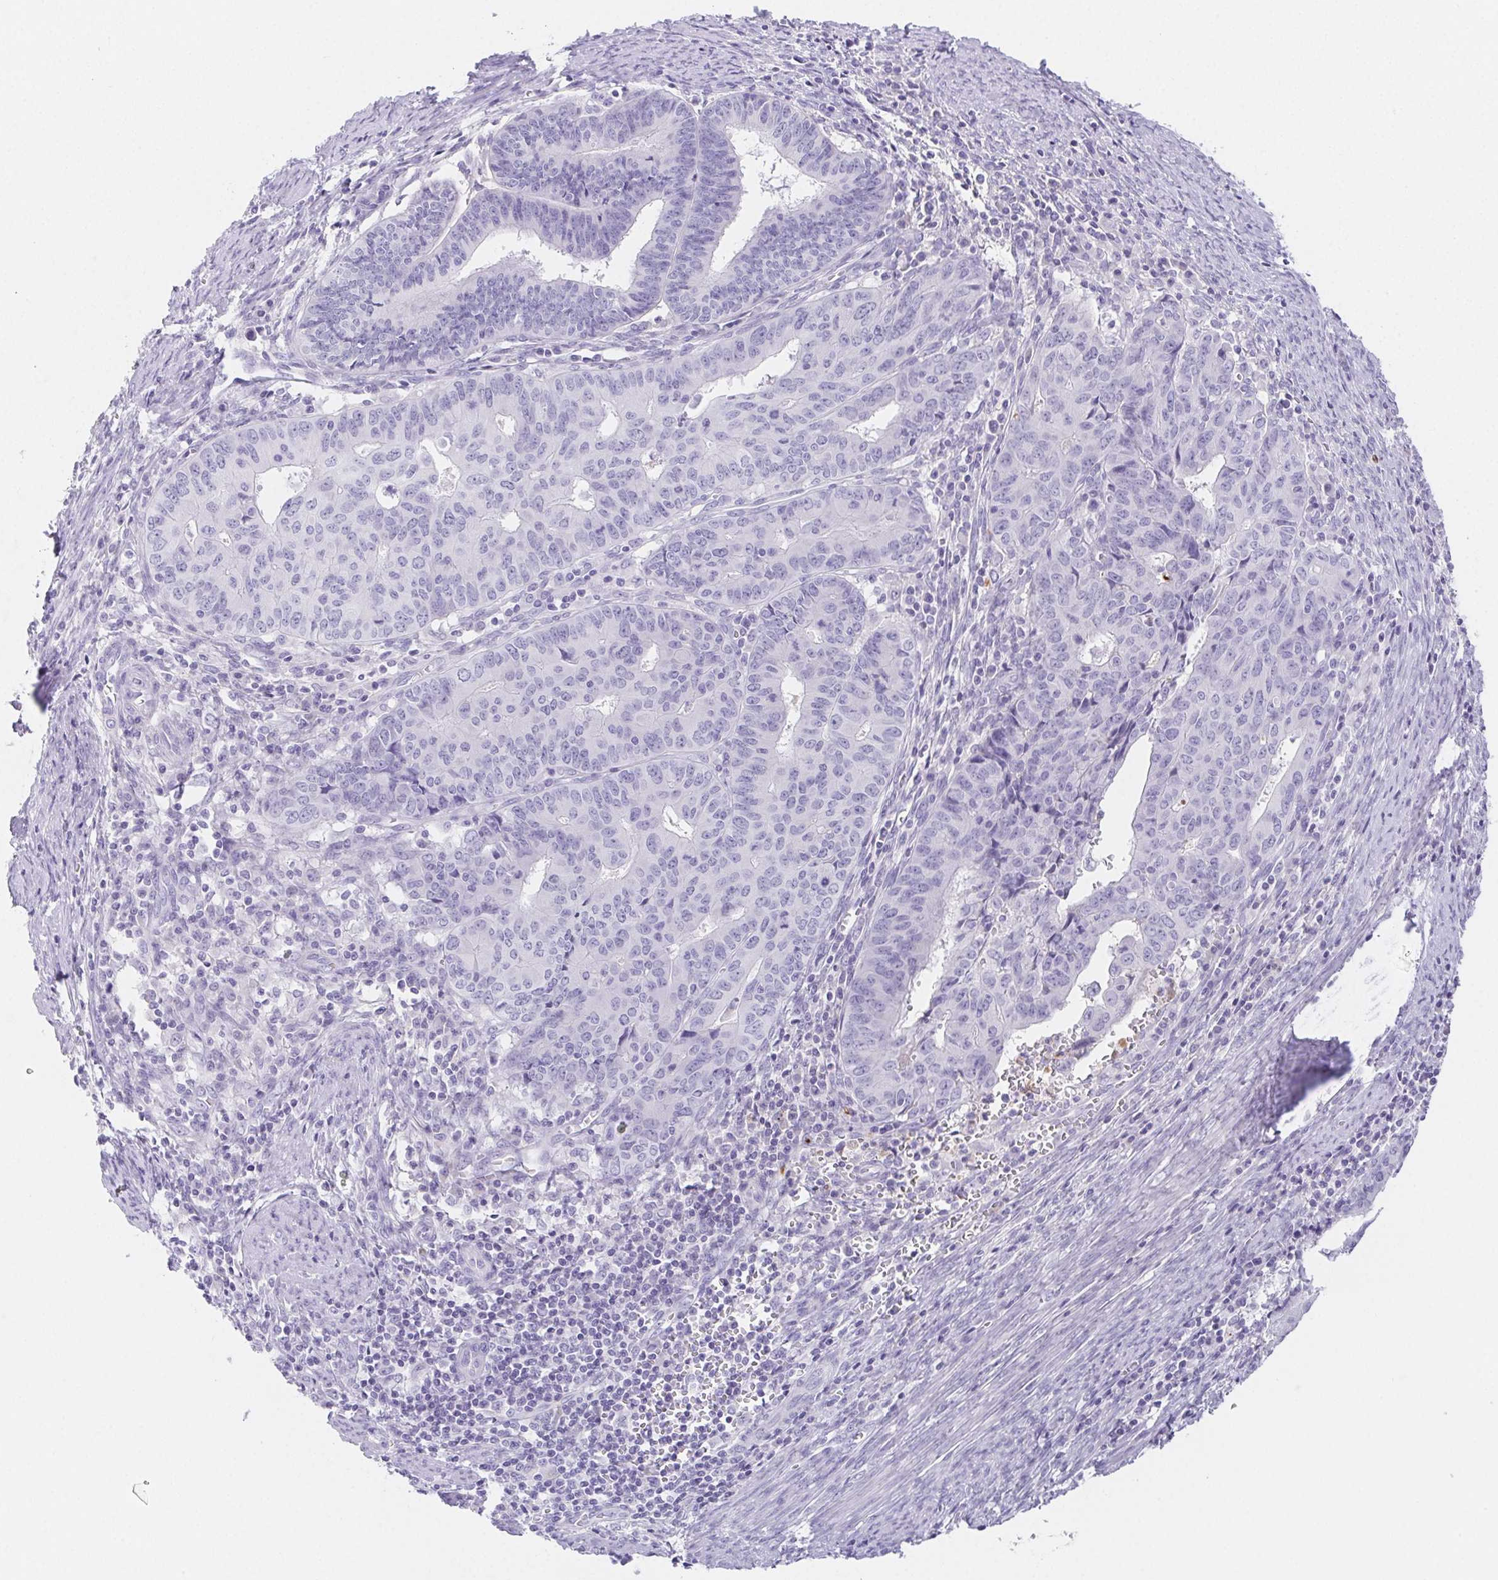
{"staining": {"intensity": "negative", "quantity": "none", "location": "none"}, "tissue": "endometrial cancer", "cell_type": "Tumor cells", "image_type": "cancer", "snomed": [{"axis": "morphology", "description": "Adenocarcinoma, NOS"}, {"axis": "topography", "description": "Endometrium"}], "caption": "Tumor cells show no significant protein positivity in endometrial cancer.", "gene": "ITIH2", "patient": {"sex": "female", "age": 65}}